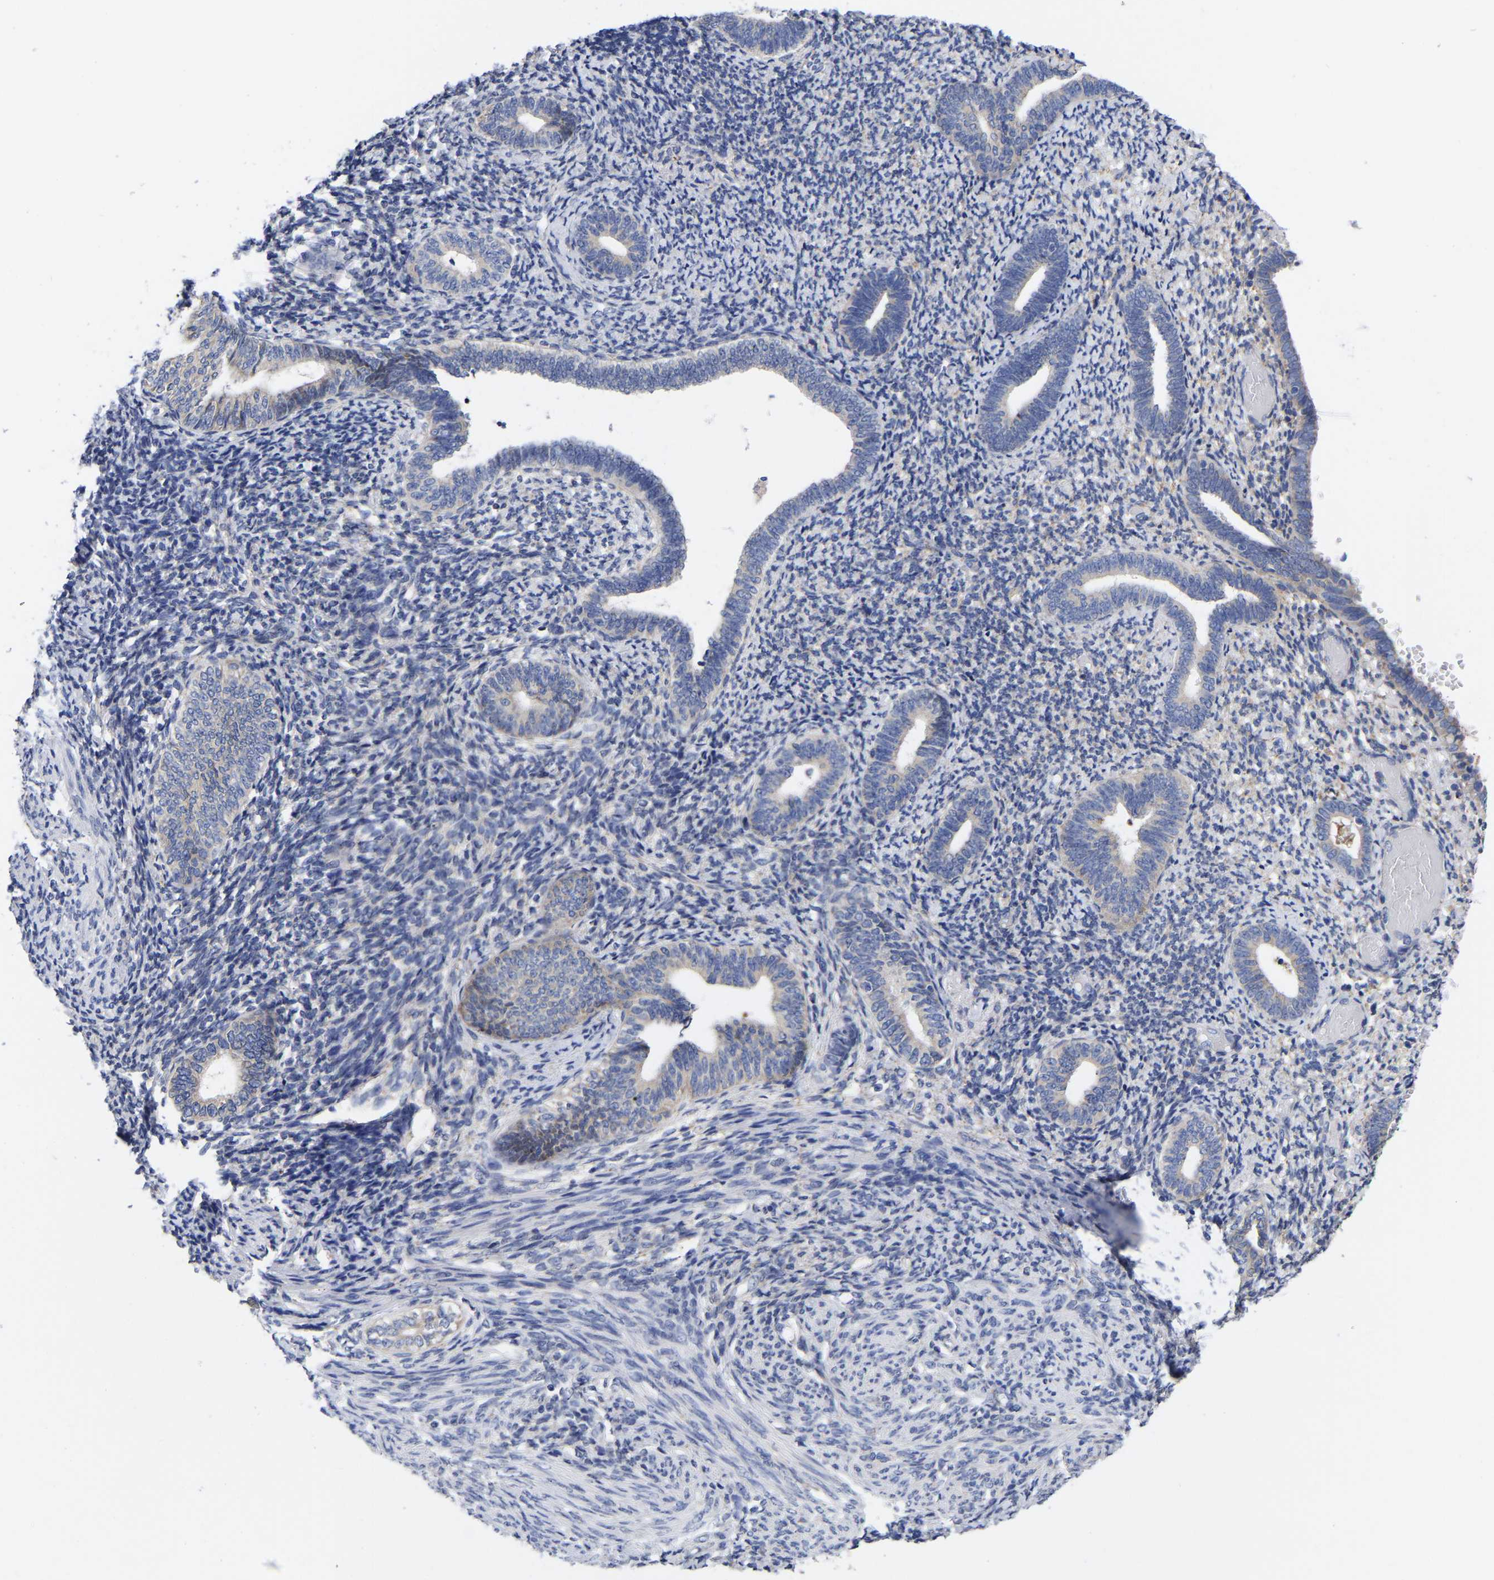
{"staining": {"intensity": "moderate", "quantity": "<25%", "location": "cytoplasmic/membranous"}, "tissue": "endometrium", "cell_type": "Cells in endometrial stroma", "image_type": "normal", "snomed": [{"axis": "morphology", "description": "Normal tissue, NOS"}, {"axis": "topography", "description": "Endometrium"}], "caption": "This histopathology image shows unremarkable endometrium stained with IHC to label a protein in brown. The cytoplasmic/membranous of cells in endometrial stroma show moderate positivity for the protein. Nuclei are counter-stained blue.", "gene": "CFAP298", "patient": {"sex": "female", "age": 66}}